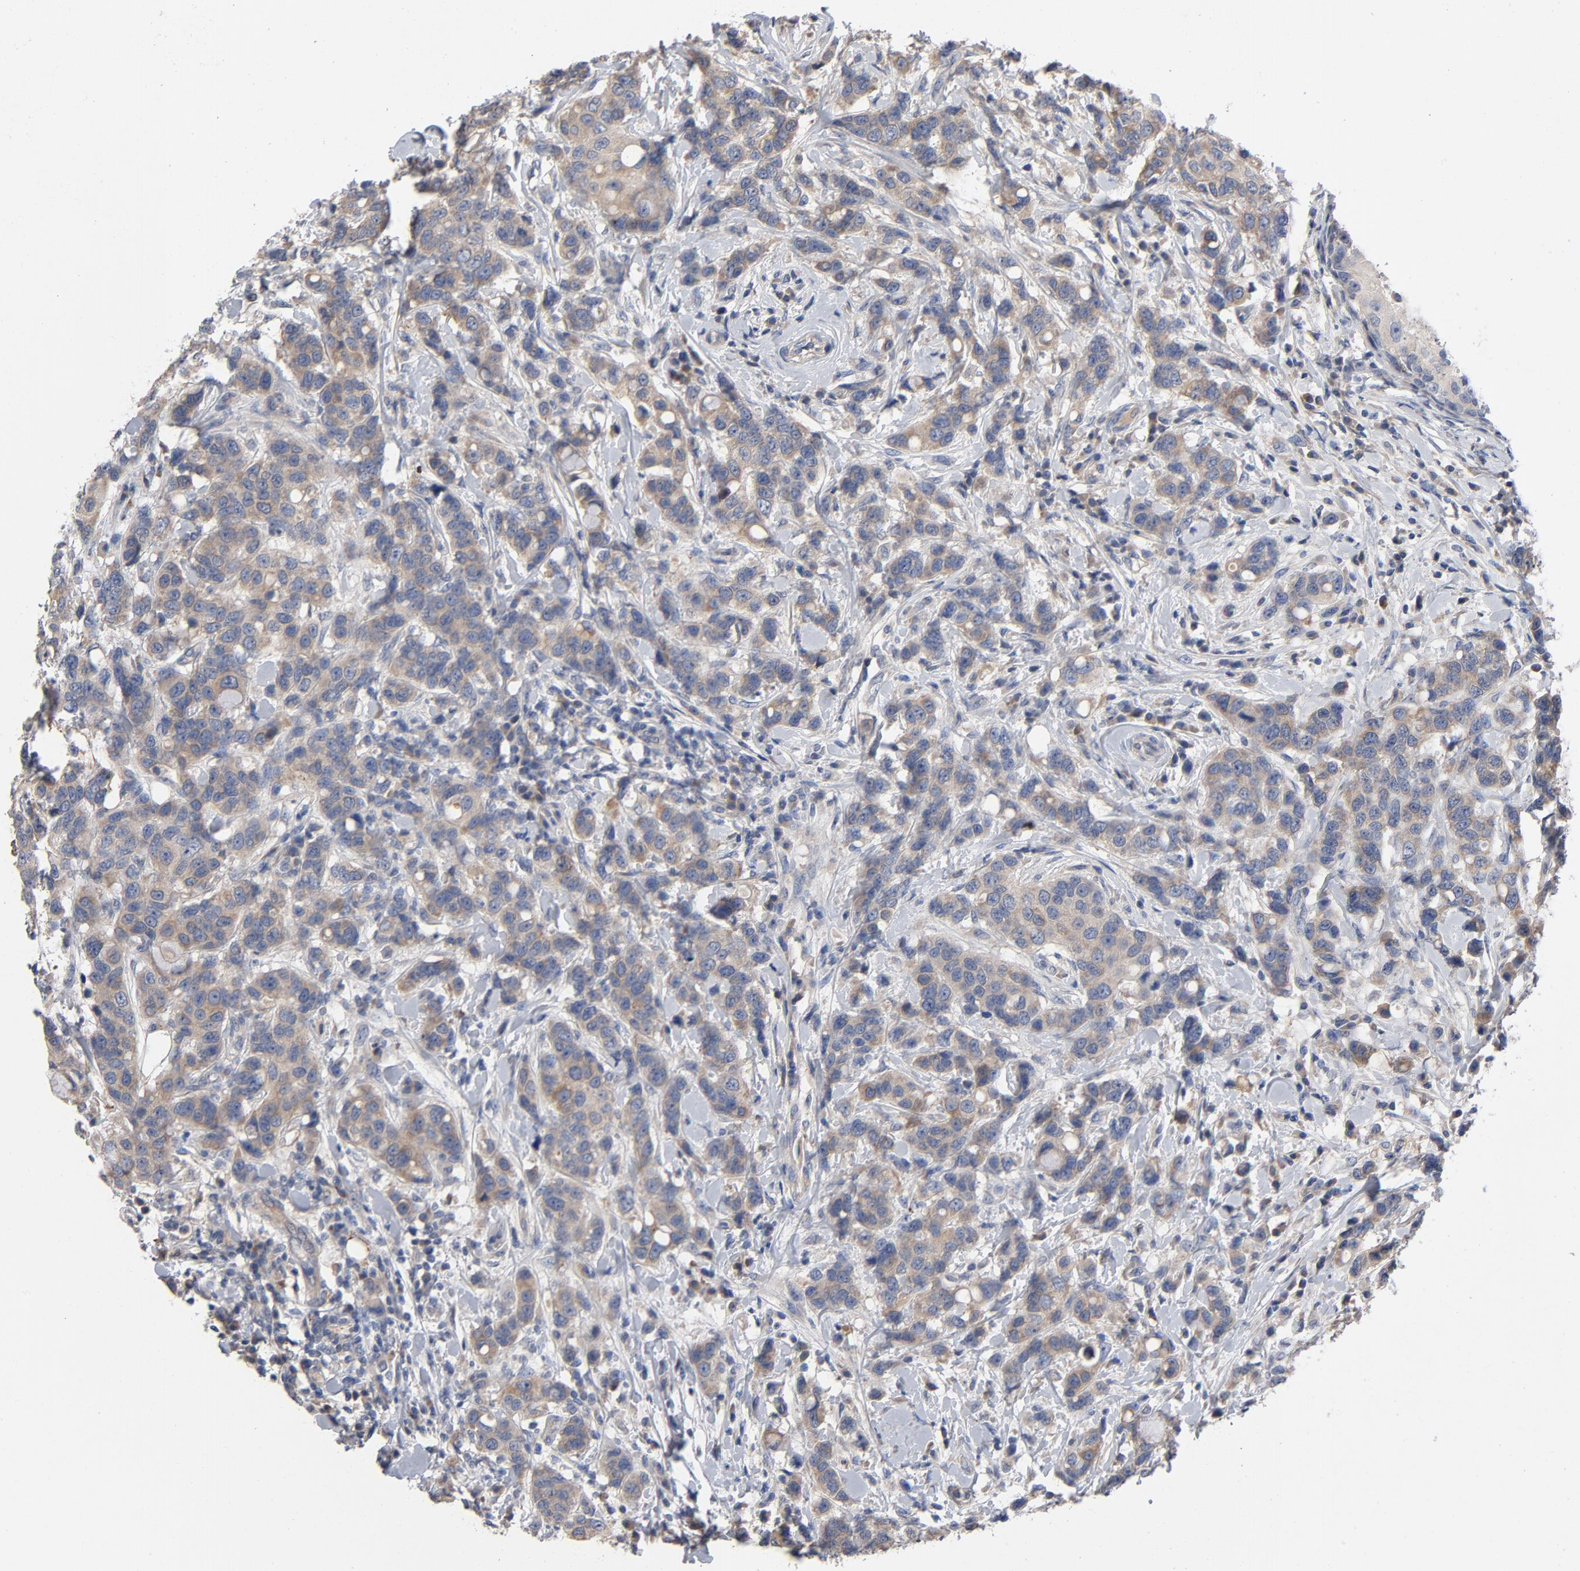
{"staining": {"intensity": "weak", "quantity": ">75%", "location": "cytoplasmic/membranous"}, "tissue": "breast cancer", "cell_type": "Tumor cells", "image_type": "cancer", "snomed": [{"axis": "morphology", "description": "Duct carcinoma"}, {"axis": "topography", "description": "Breast"}], "caption": "There is low levels of weak cytoplasmic/membranous positivity in tumor cells of invasive ductal carcinoma (breast), as demonstrated by immunohistochemical staining (brown color).", "gene": "CCDC134", "patient": {"sex": "female", "age": 27}}